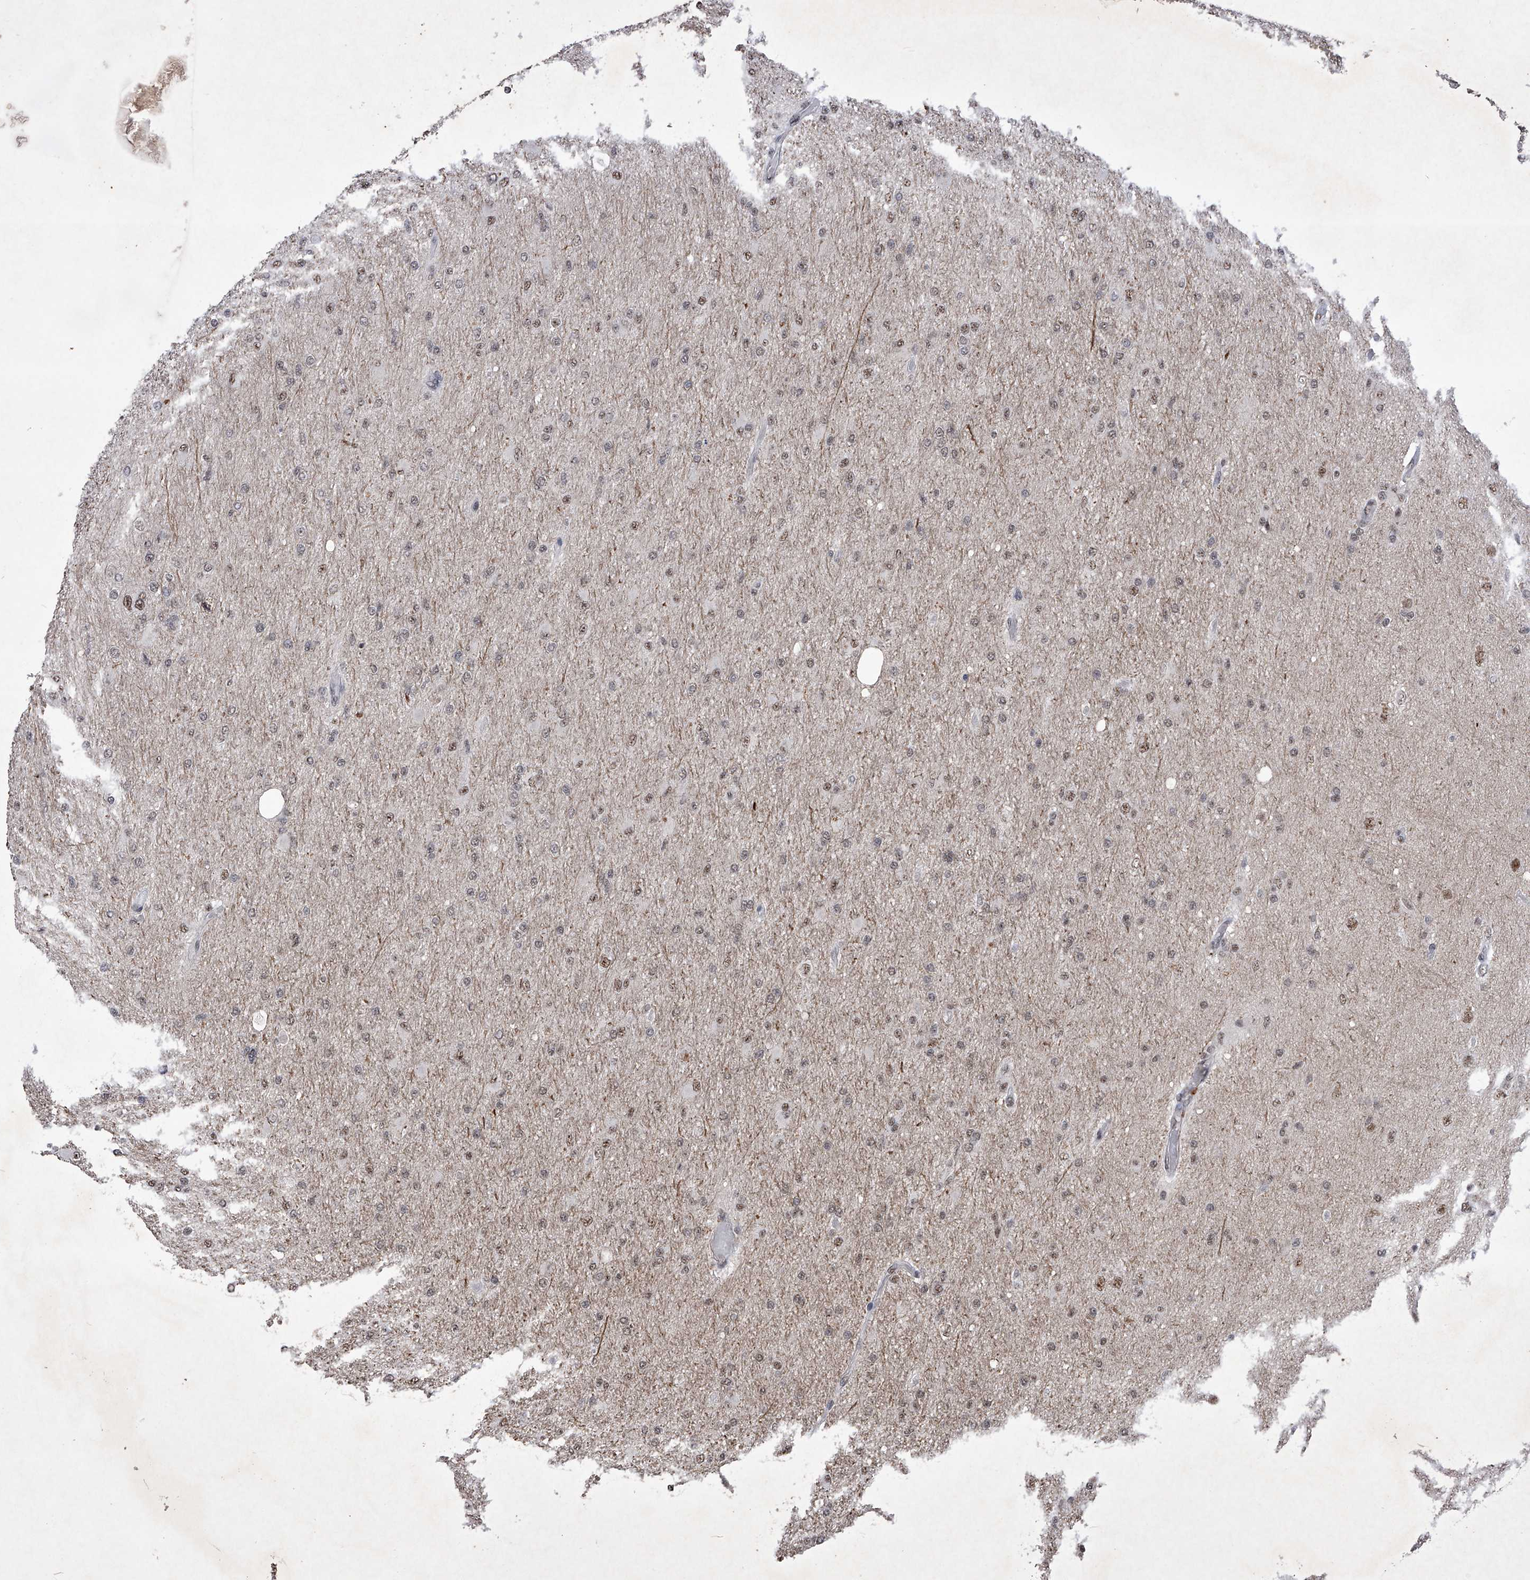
{"staining": {"intensity": "weak", "quantity": ">75%", "location": "nuclear"}, "tissue": "glioma", "cell_type": "Tumor cells", "image_type": "cancer", "snomed": [{"axis": "morphology", "description": "Glioma, malignant, High grade"}, {"axis": "topography", "description": "Cerebral cortex"}], "caption": "Malignant glioma (high-grade) stained with a protein marker exhibits weak staining in tumor cells.", "gene": "NFATC4", "patient": {"sex": "female", "age": 36}}